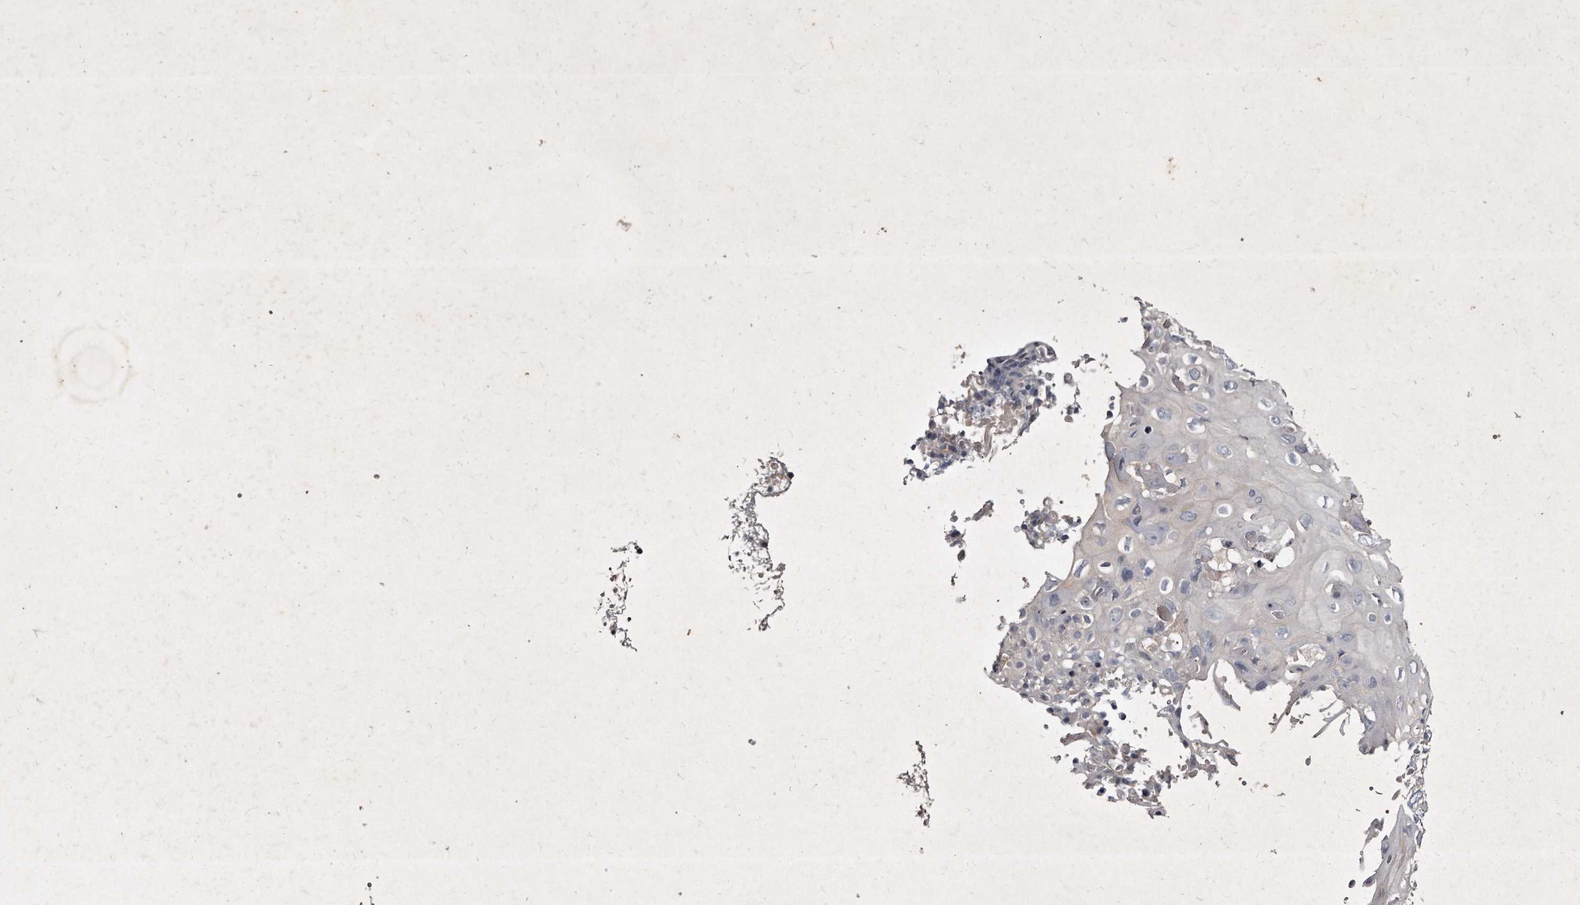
{"staining": {"intensity": "negative", "quantity": "none", "location": "none"}, "tissue": "cervical cancer", "cell_type": "Tumor cells", "image_type": "cancer", "snomed": [{"axis": "morphology", "description": "Squamous cell carcinoma, NOS"}, {"axis": "topography", "description": "Cervix"}], "caption": "An image of cervical cancer (squamous cell carcinoma) stained for a protein reveals no brown staining in tumor cells.", "gene": "KLHDC3", "patient": {"sex": "female", "age": 74}}